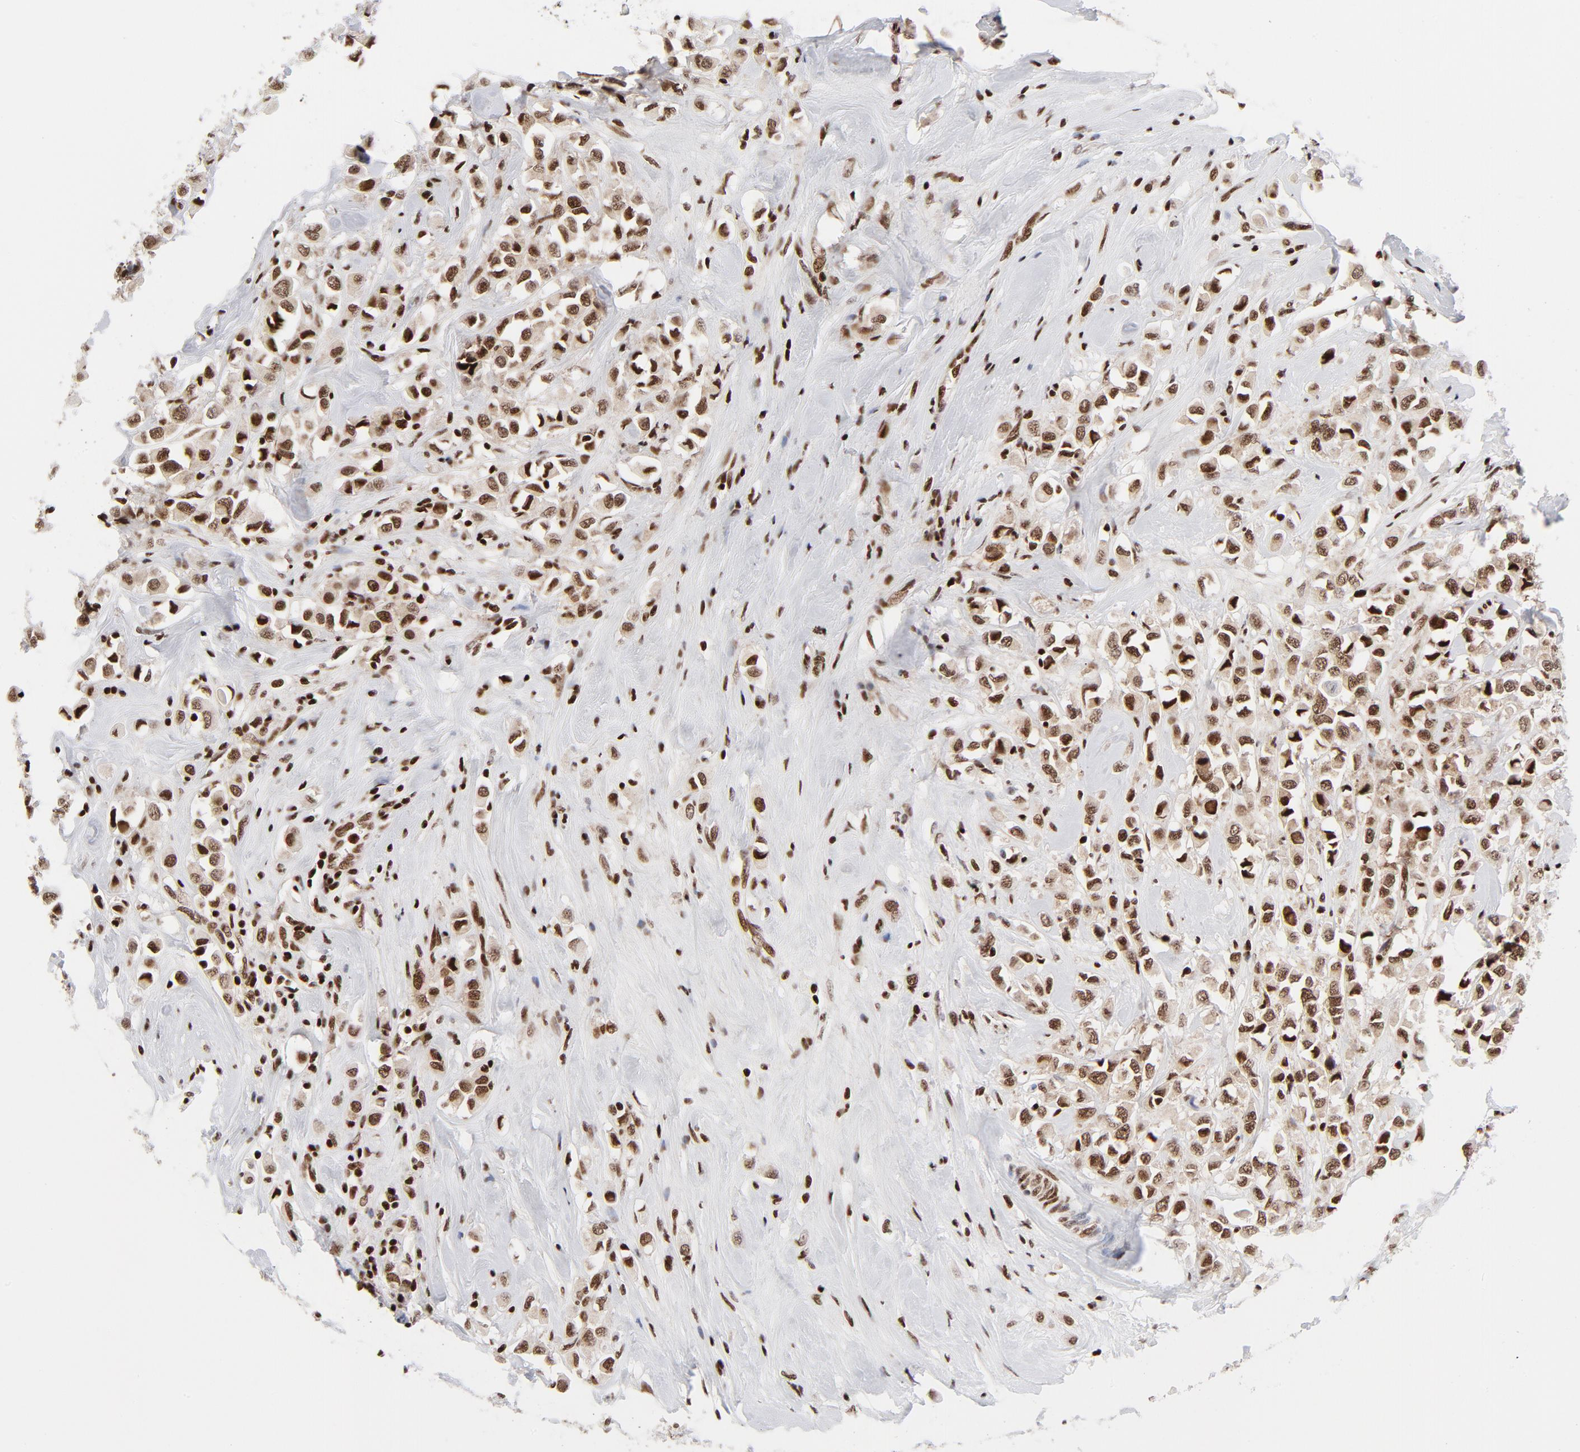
{"staining": {"intensity": "strong", "quantity": ">75%", "location": "nuclear"}, "tissue": "breast cancer", "cell_type": "Tumor cells", "image_type": "cancer", "snomed": [{"axis": "morphology", "description": "Duct carcinoma"}, {"axis": "topography", "description": "Breast"}], "caption": "A high-resolution photomicrograph shows immunohistochemistry (IHC) staining of breast cancer (invasive ductal carcinoma), which exhibits strong nuclear expression in approximately >75% of tumor cells.", "gene": "NFYB", "patient": {"sex": "female", "age": 61}}